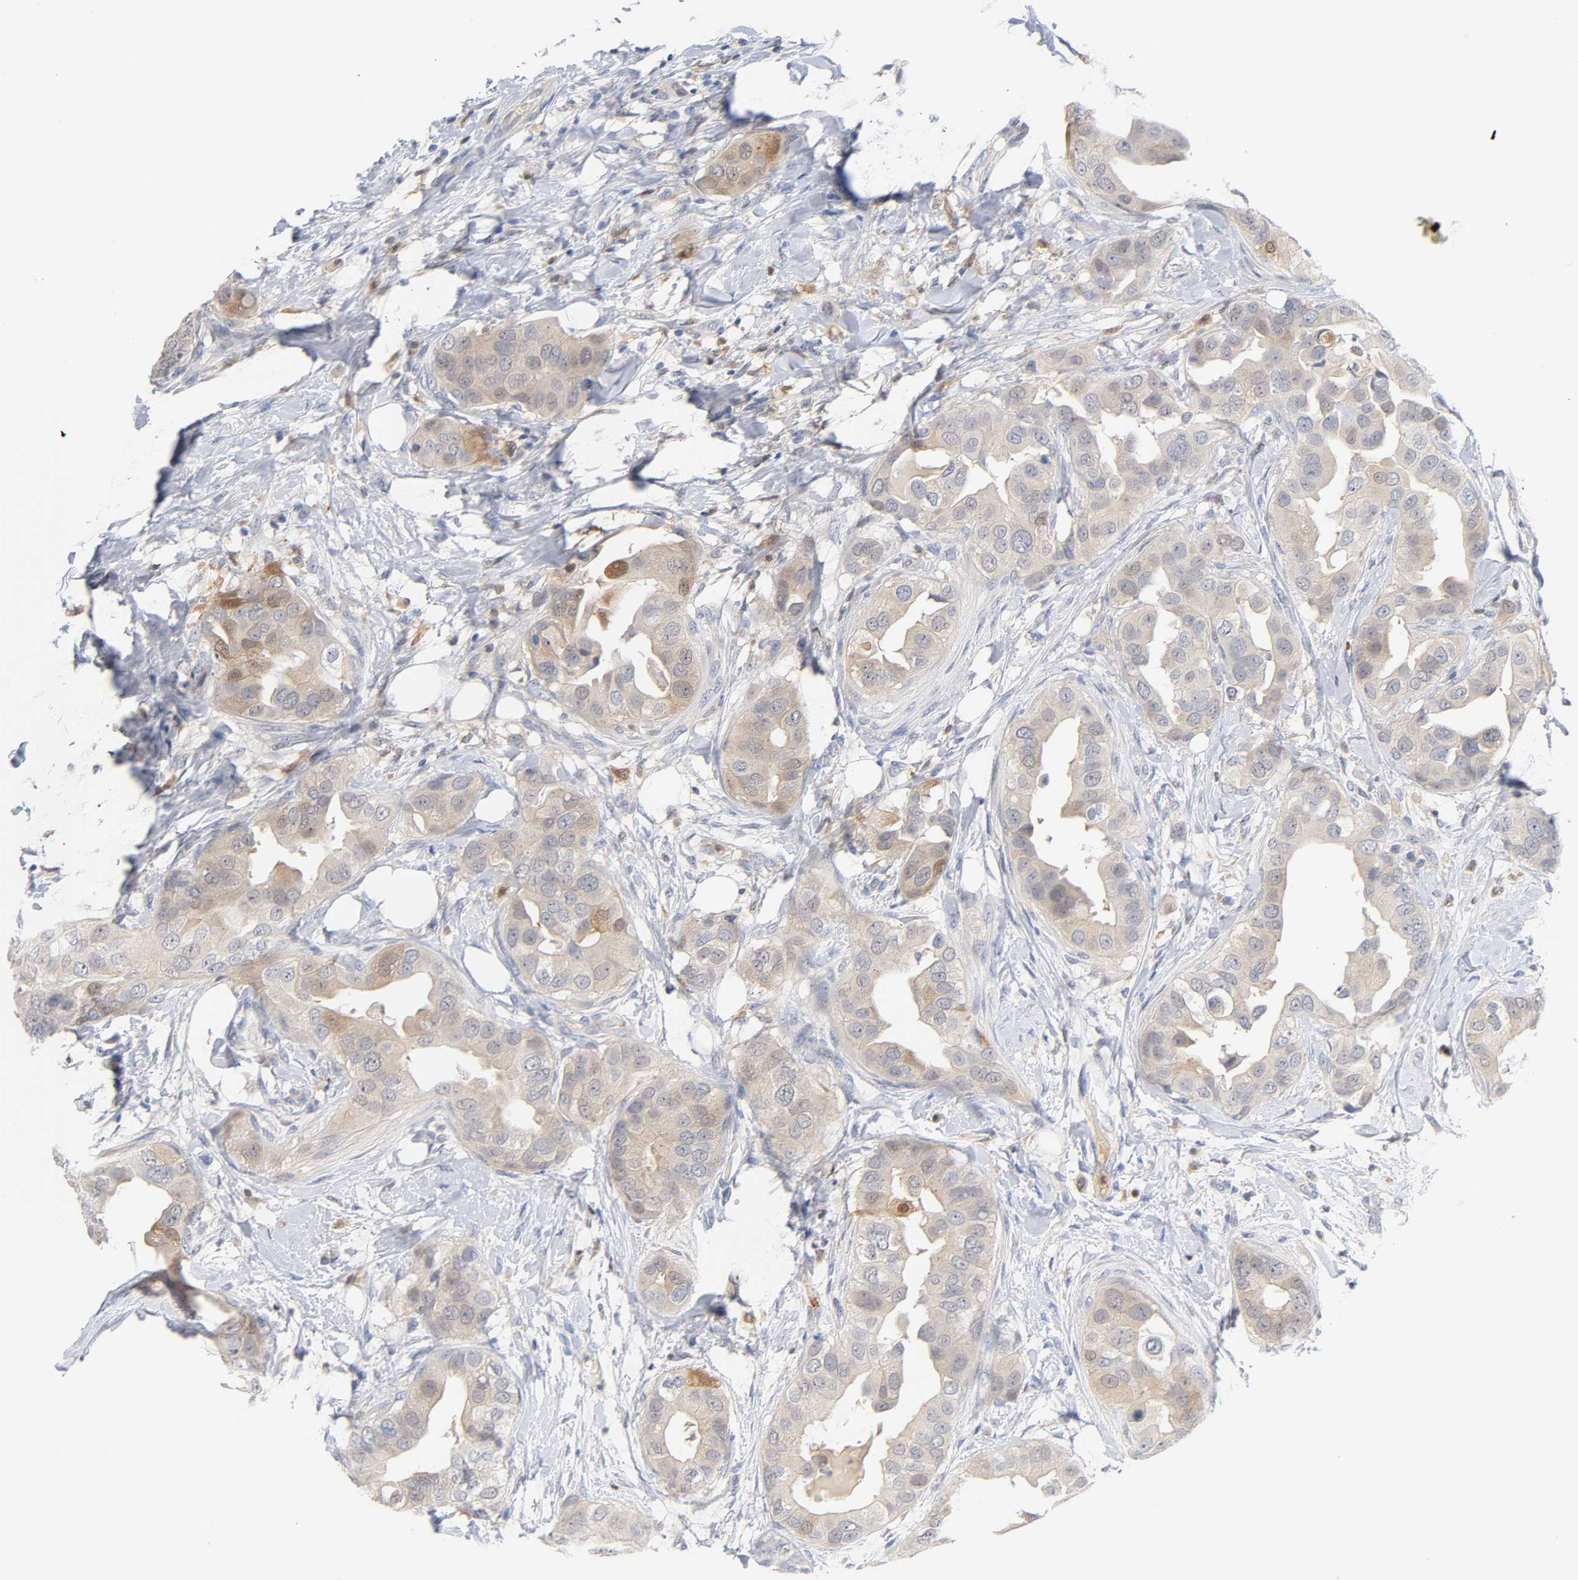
{"staining": {"intensity": "weak", "quantity": ">75%", "location": "cytoplasmic/membranous"}, "tissue": "breast cancer", "cell_type": "Tumor cells", "image_type": "cancer", "snomed": [{"axis": "morphology", "description": "Duct carcinoma"}, {"axis": "topography", "description": "Breast"}], "caption": "Invasive ductal carcinoma (breast) stained for a protein (brown) displays weak cytoplasmic/membranous positive staining in approximately >75% of tumor cells.", "gene": "IL18", "patient": {"sex": "female", "age": 40}}